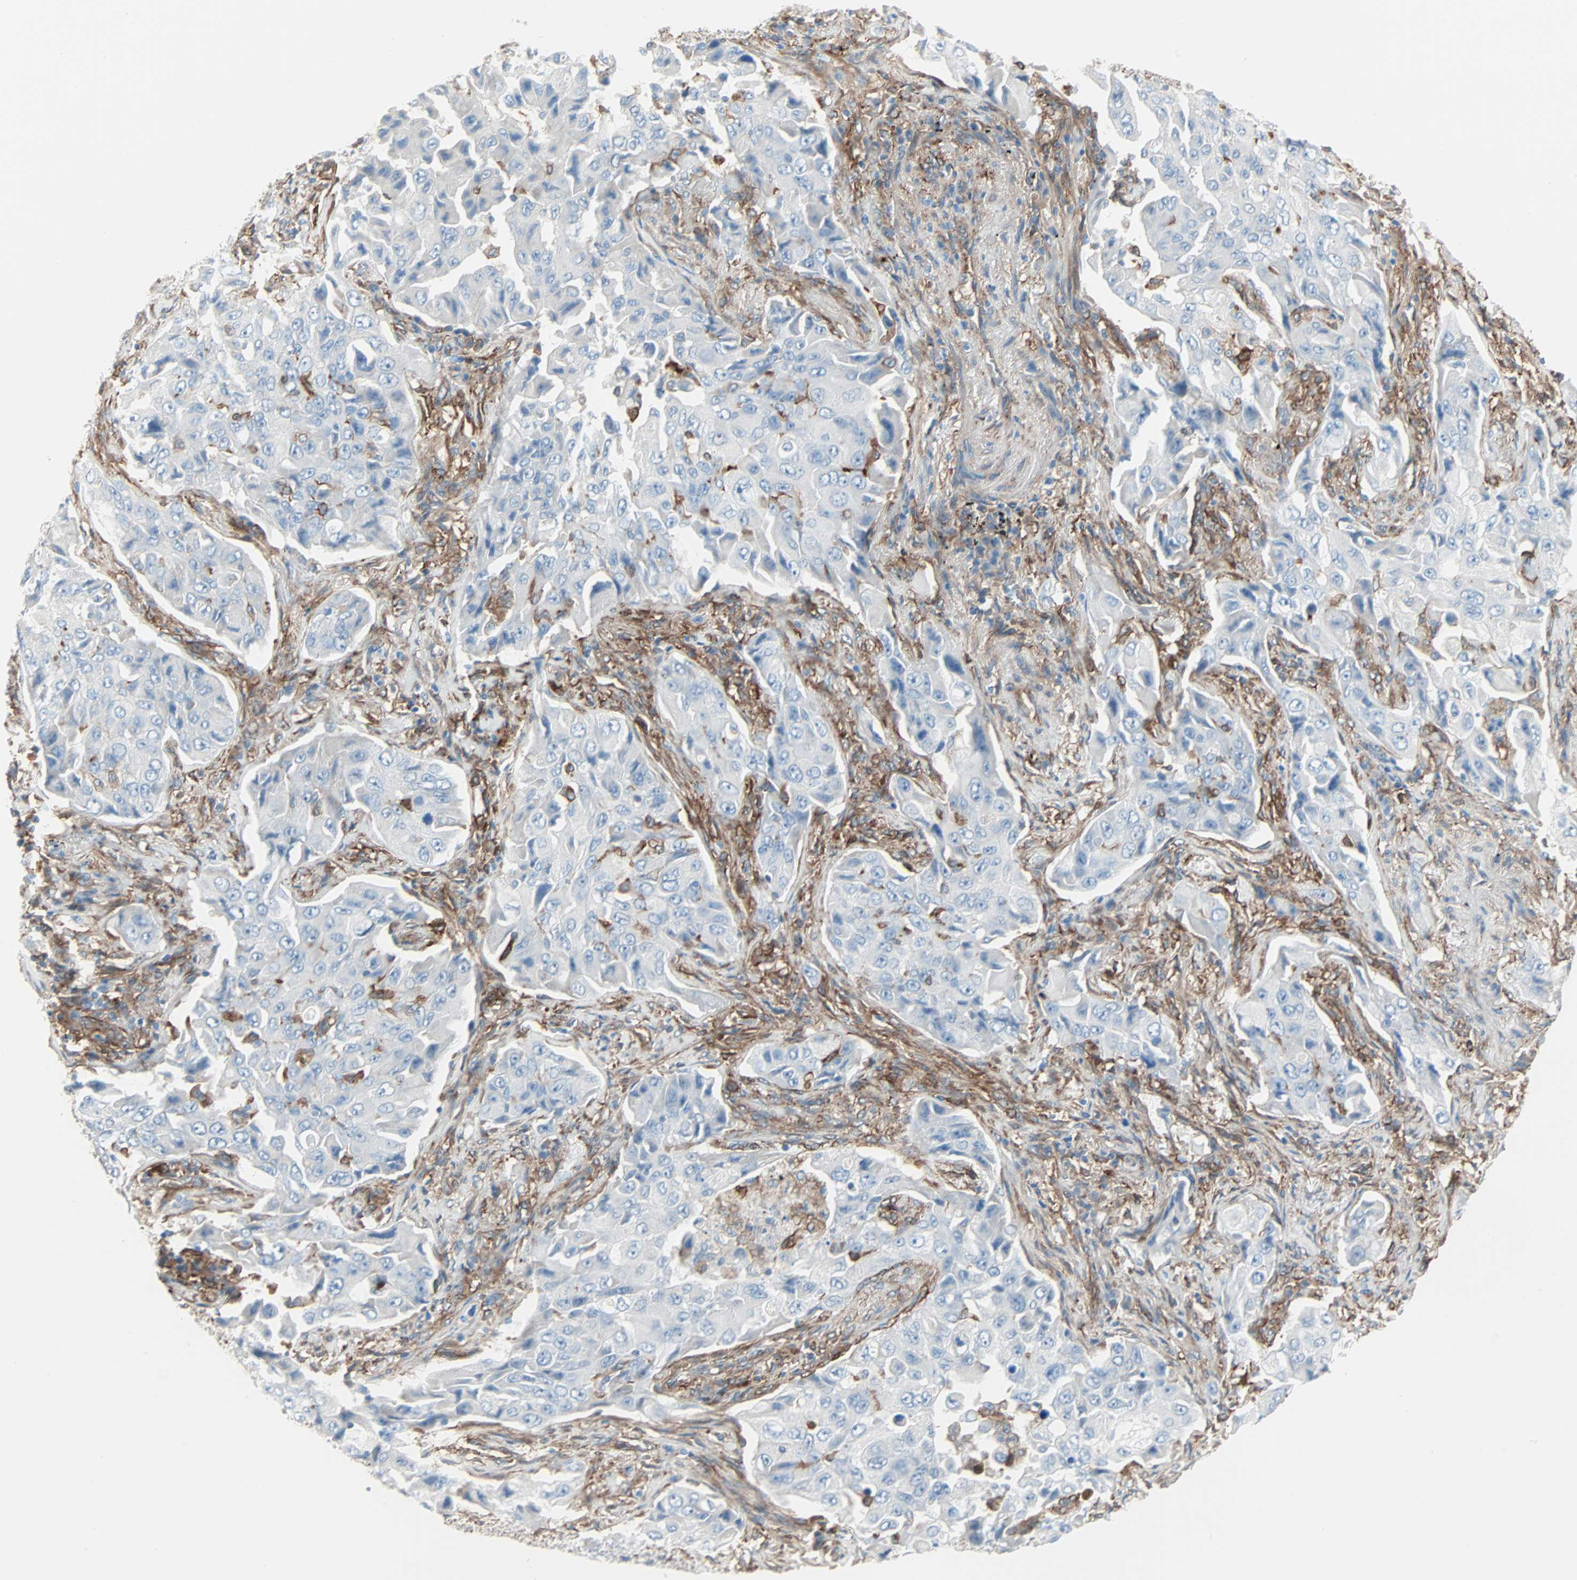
{"staining": {"intensity": "negative", "quantity": "none", "location": "none"}, "tissue": "lung cancer", "cell_type": "Tumor cells", "image_type": "cancer", "snomed": [{"axis": "morphology", "description": "Adenocarcinoma, NOS"}, {"axis": "topography", "description": "Lung"}], "caption": "Image shows no protein staining in tumor cells of lung cancer (adenocarcinoma) tissue. Brightfield microscopy of IHC stained with DAB (brown) and hematoxylin (blue), captured at high magnification.", "gene": "EPB41L2", "patient": {"sex": "female", "age": 65}}